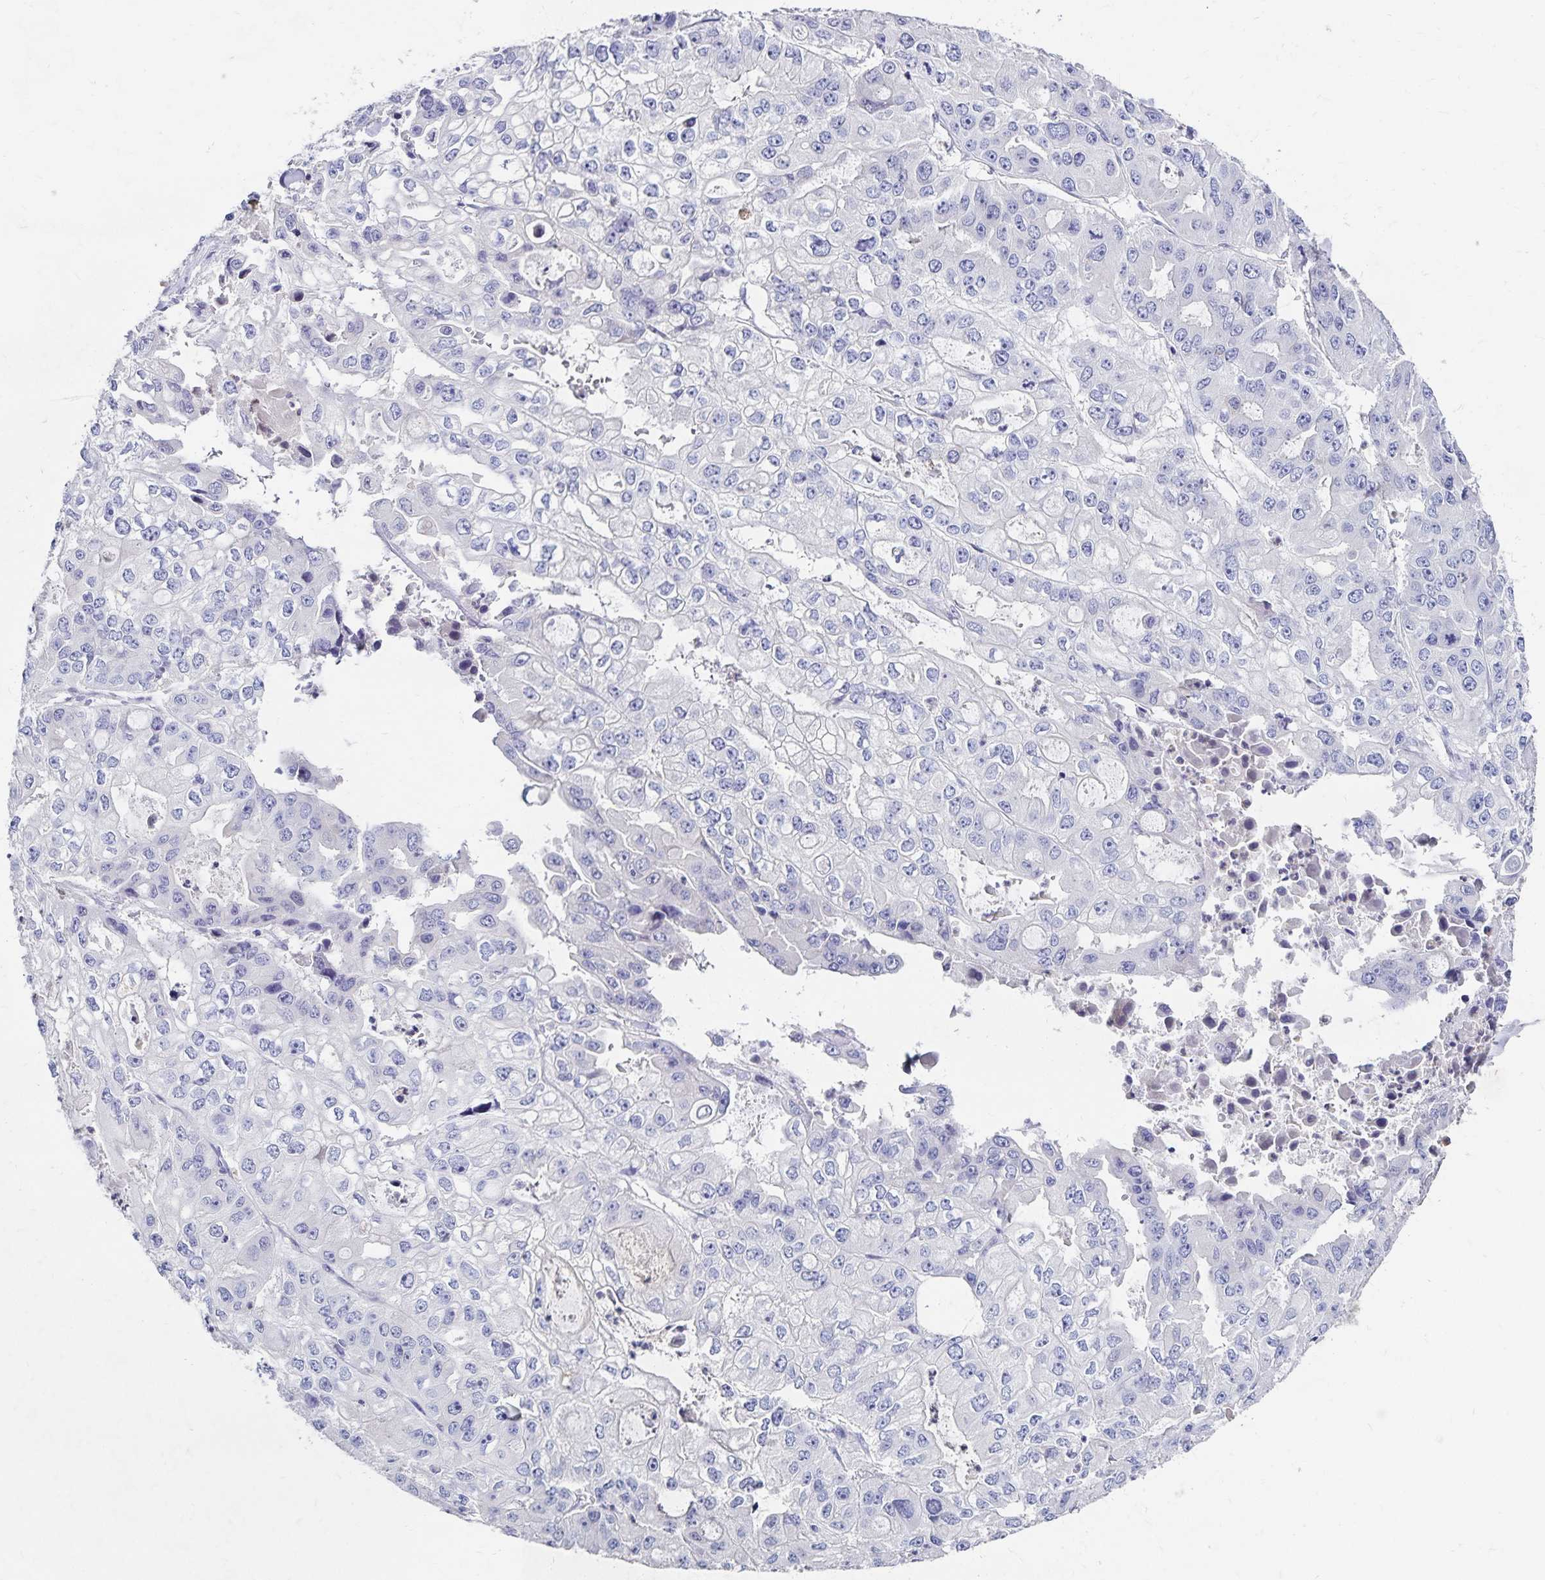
{"staining": {"intensity": "negative", "quantity": "none", "location": "none"}, "tissue": "ovarian cancer", "cell_type": "Tumor cells", "image_type": "cancer", "snomed": [{"axis": "morphology", "description": "Cystadenocarcinoma, serous, NOS"}, {"axis": "topography", "description": "Ovary"}], "caption": "The micrograph displays no staining of tumor cells in ovarian serous cystadenocarcinoma.", "gene": "PAX5", "patient": {"sex": "female", "age": 56}}